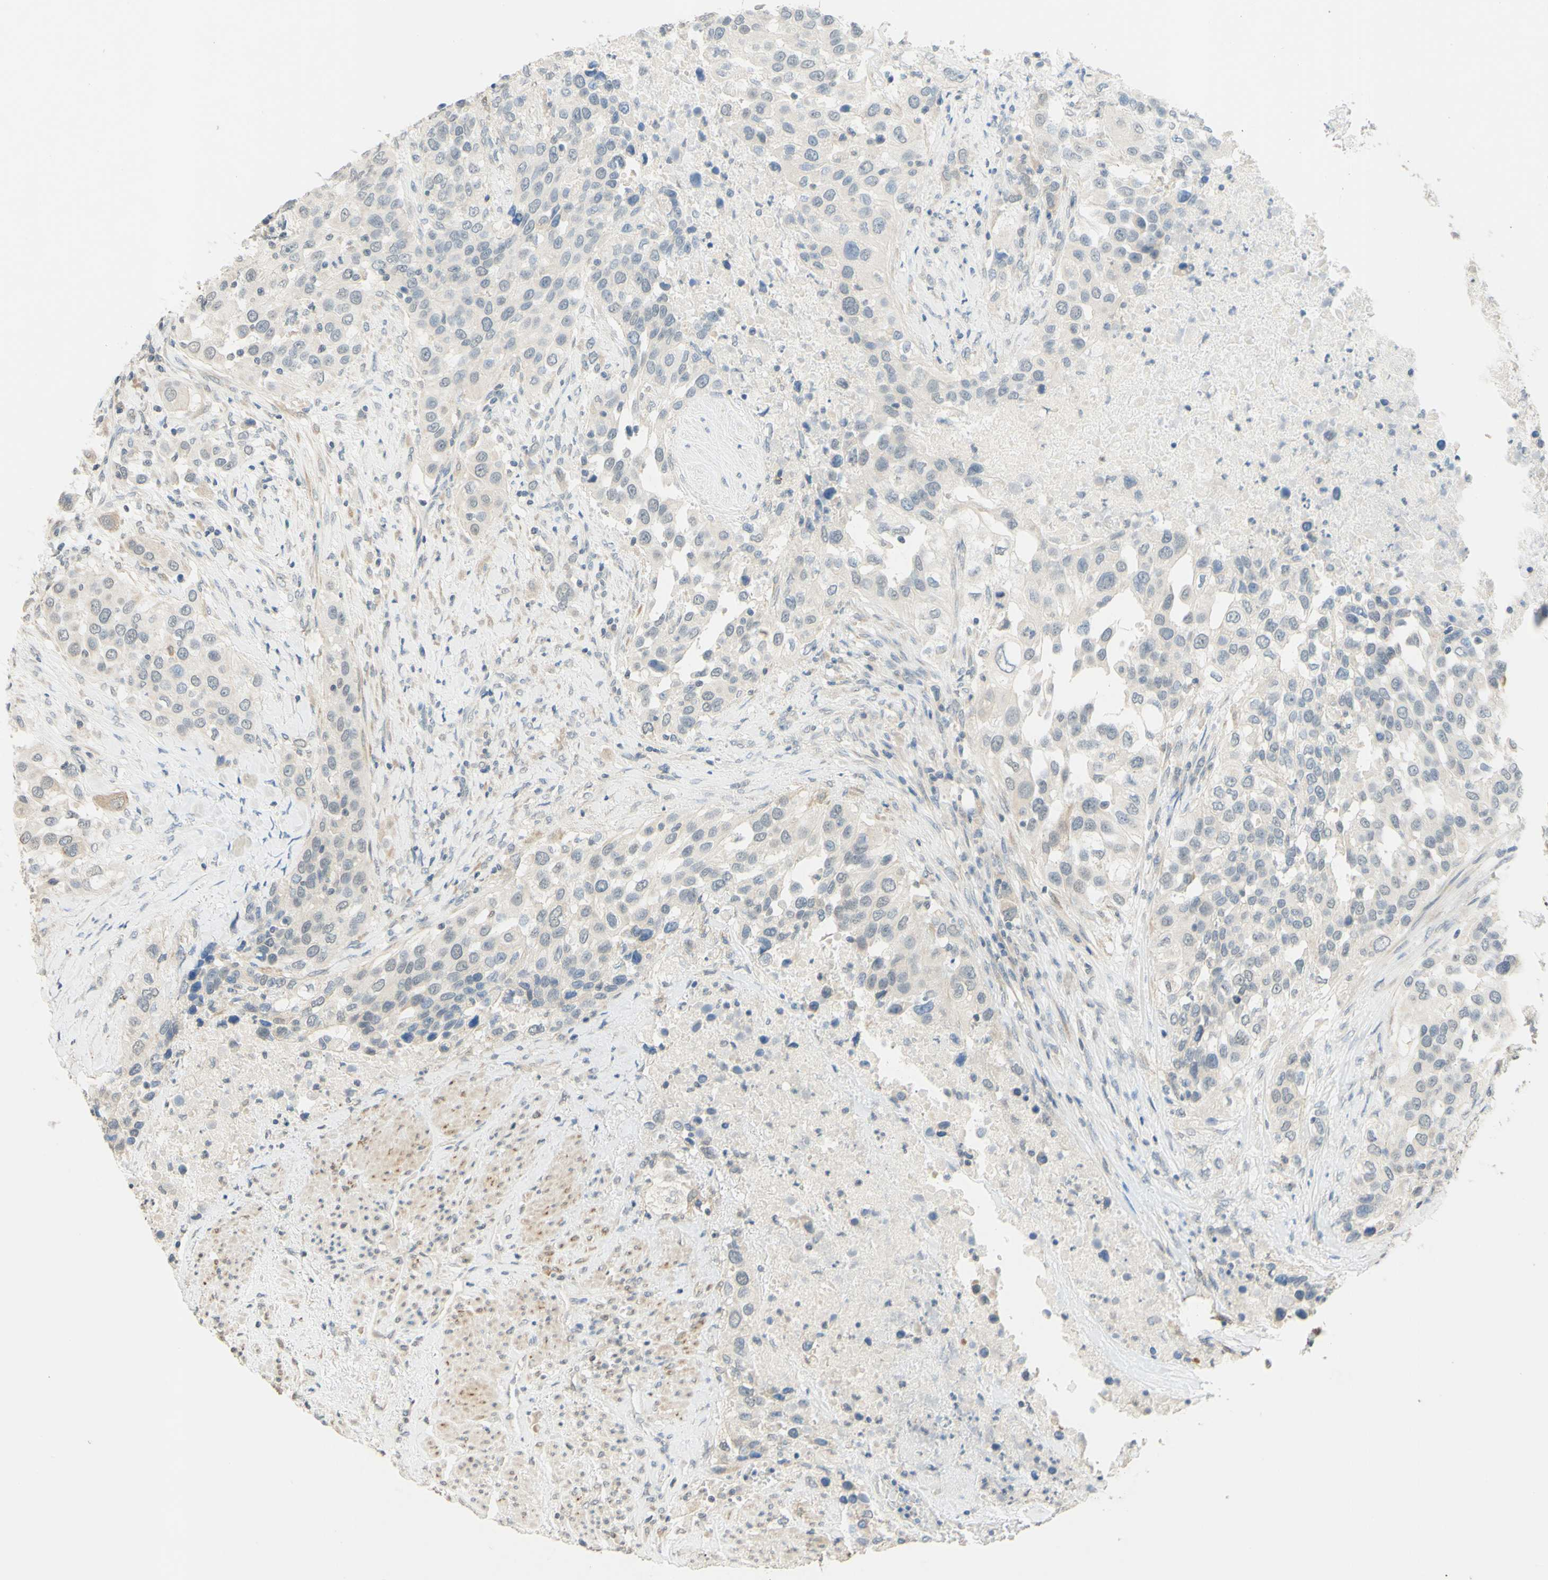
{"staining": {"intensity": "negative", "quantity": "none", "location": "none"}, "tissue": "urothelial cancer", "cell_type": "Tumor cells", "image_type": "cancer", "snomed": [{"axis": "morphology", "description": "Urothelial carcinoma, High grade"}, {"axis": "topography", "description": "Urinary bladder"}], "caption": "Histopathology image shows no significant protein expression in tumor cells of urothelial carcinoma (high-grade).", "gene": "MAG", "patient": {"sex": "female", "age": 80}}